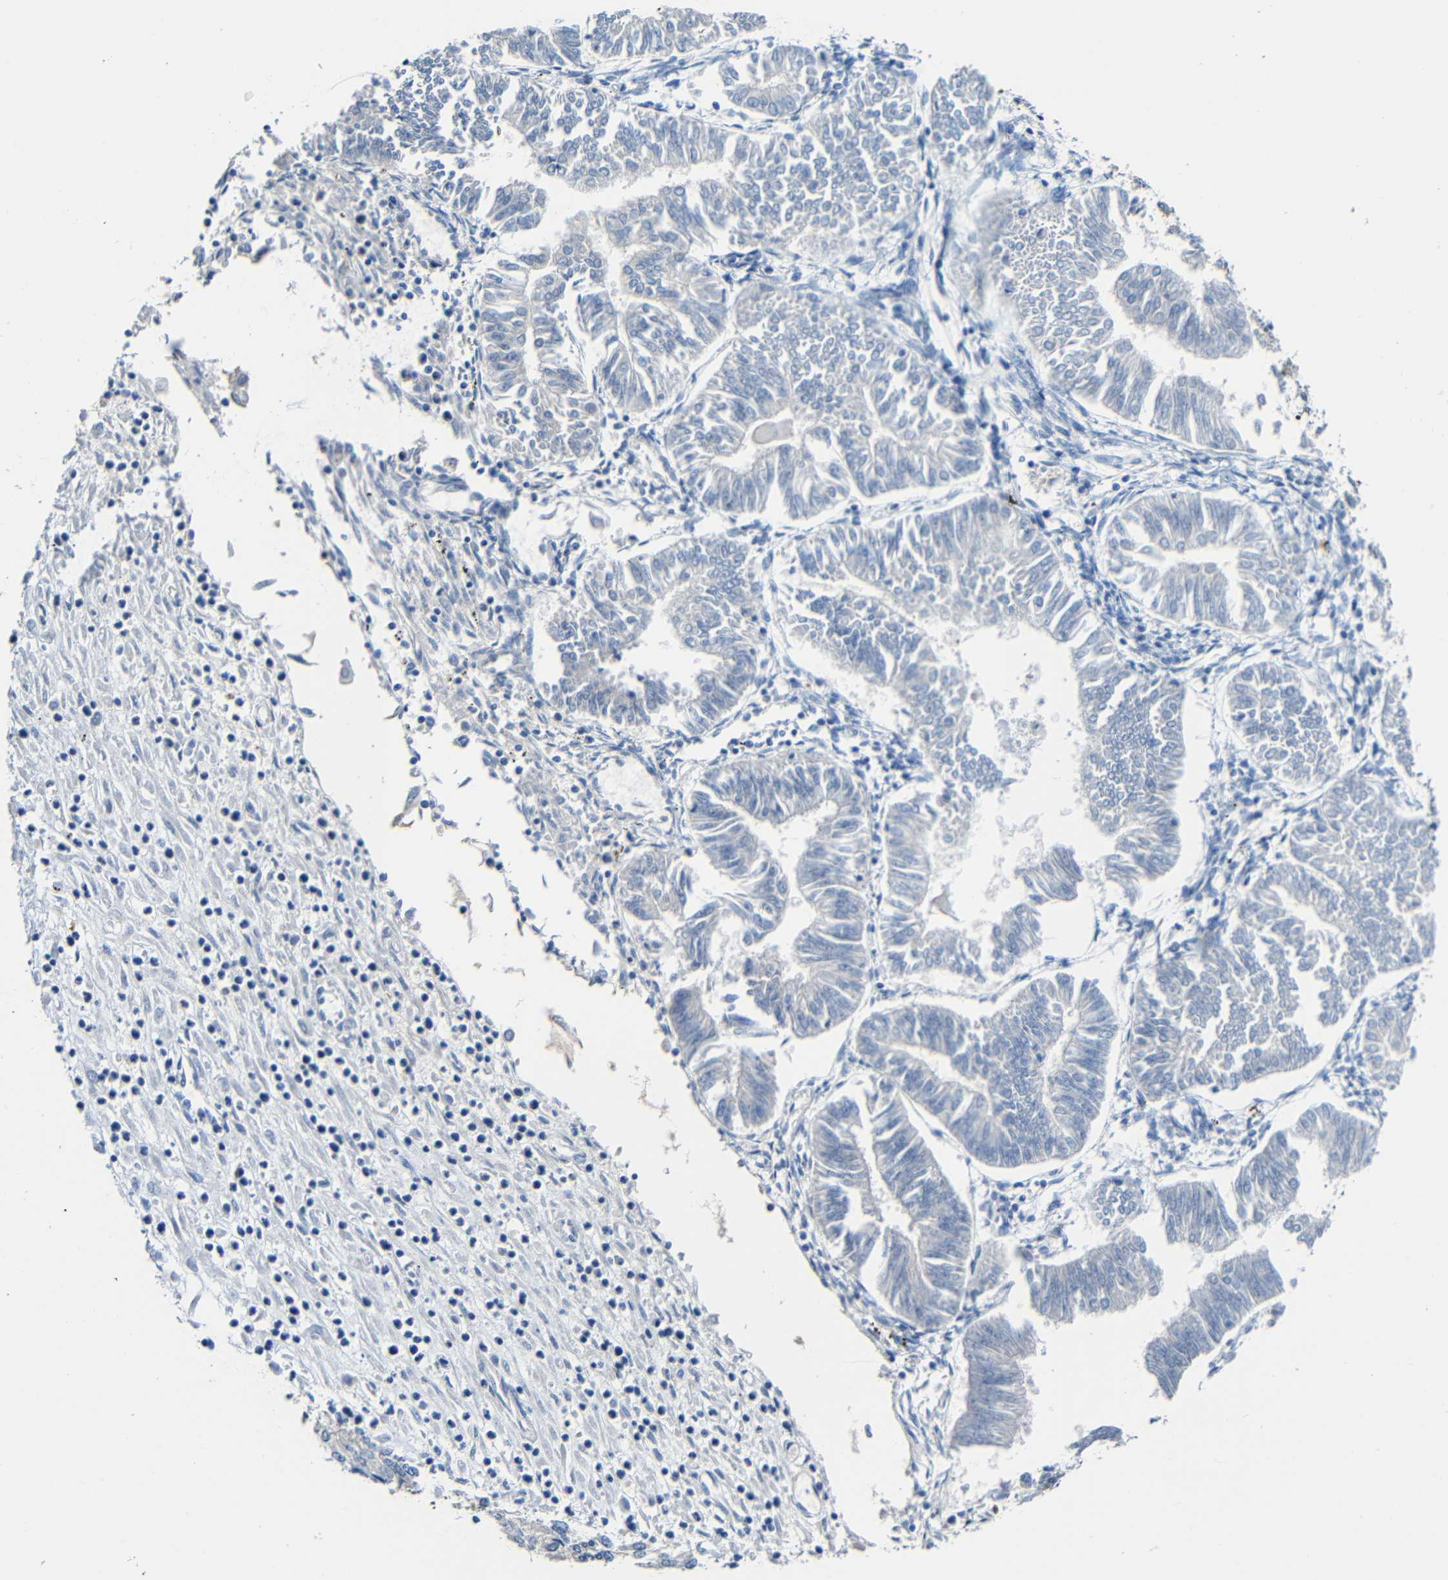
{"staining": {"intensity": "negative", "quantity": "none", "location": "none"}, "tissue": "endometrial cancer", "cell_type": "Tumor cells", "image_type": "cancer", "snomed": [{"axis": "morphology", "description": "Adenocarcinoma, NOS"}, {"axis": "topography", "description": "Endometrium"}], "caption": "The image exhibits no significant staining in tumor cells of adenocarcinoma (endometrial).", "gene": "STBD1", "patient": {"sex": "female", "age": 53}}